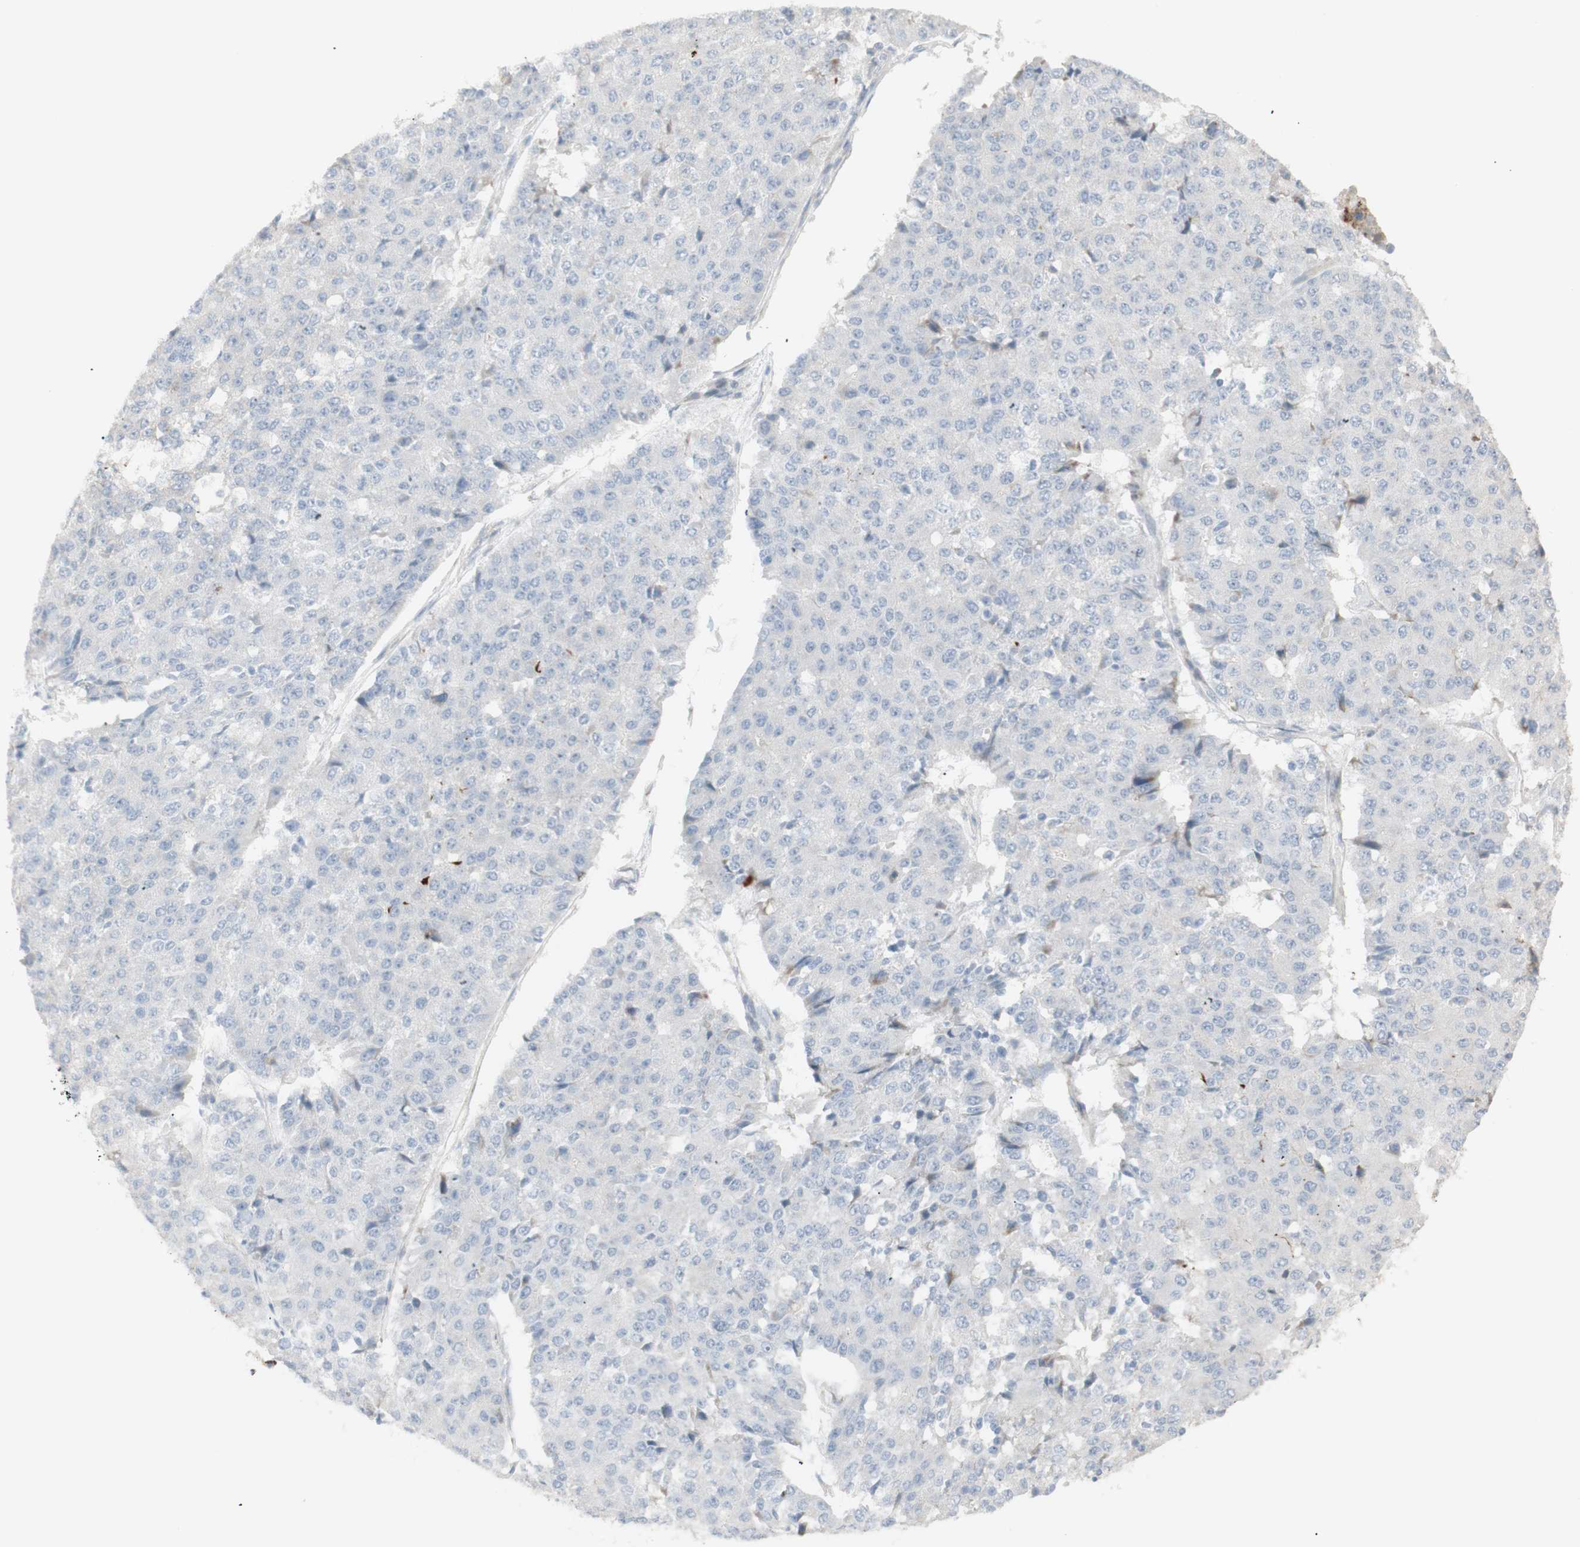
{"staining": {"intensity": "negative", "quantity": "none", "location": "none"}, "tissue": "pancreatic cancer", "cell_type": "Tumor cells", "image_type": "cancer", "snomed": [{"axis": "morphology", "description": "Adenocarcinoma, NOS"}, {"axis": "topography", "description": "Pancreas"}], "caption": "High magnification brightfield microscopy of adenocarcinoma (pancreatic) stained with DAB (brown) and counterstained with hematoxylin (blue): tumor cells show no significant staining.", "gene": "NDST4", "patient": {"sex": "male", "age": 50}}